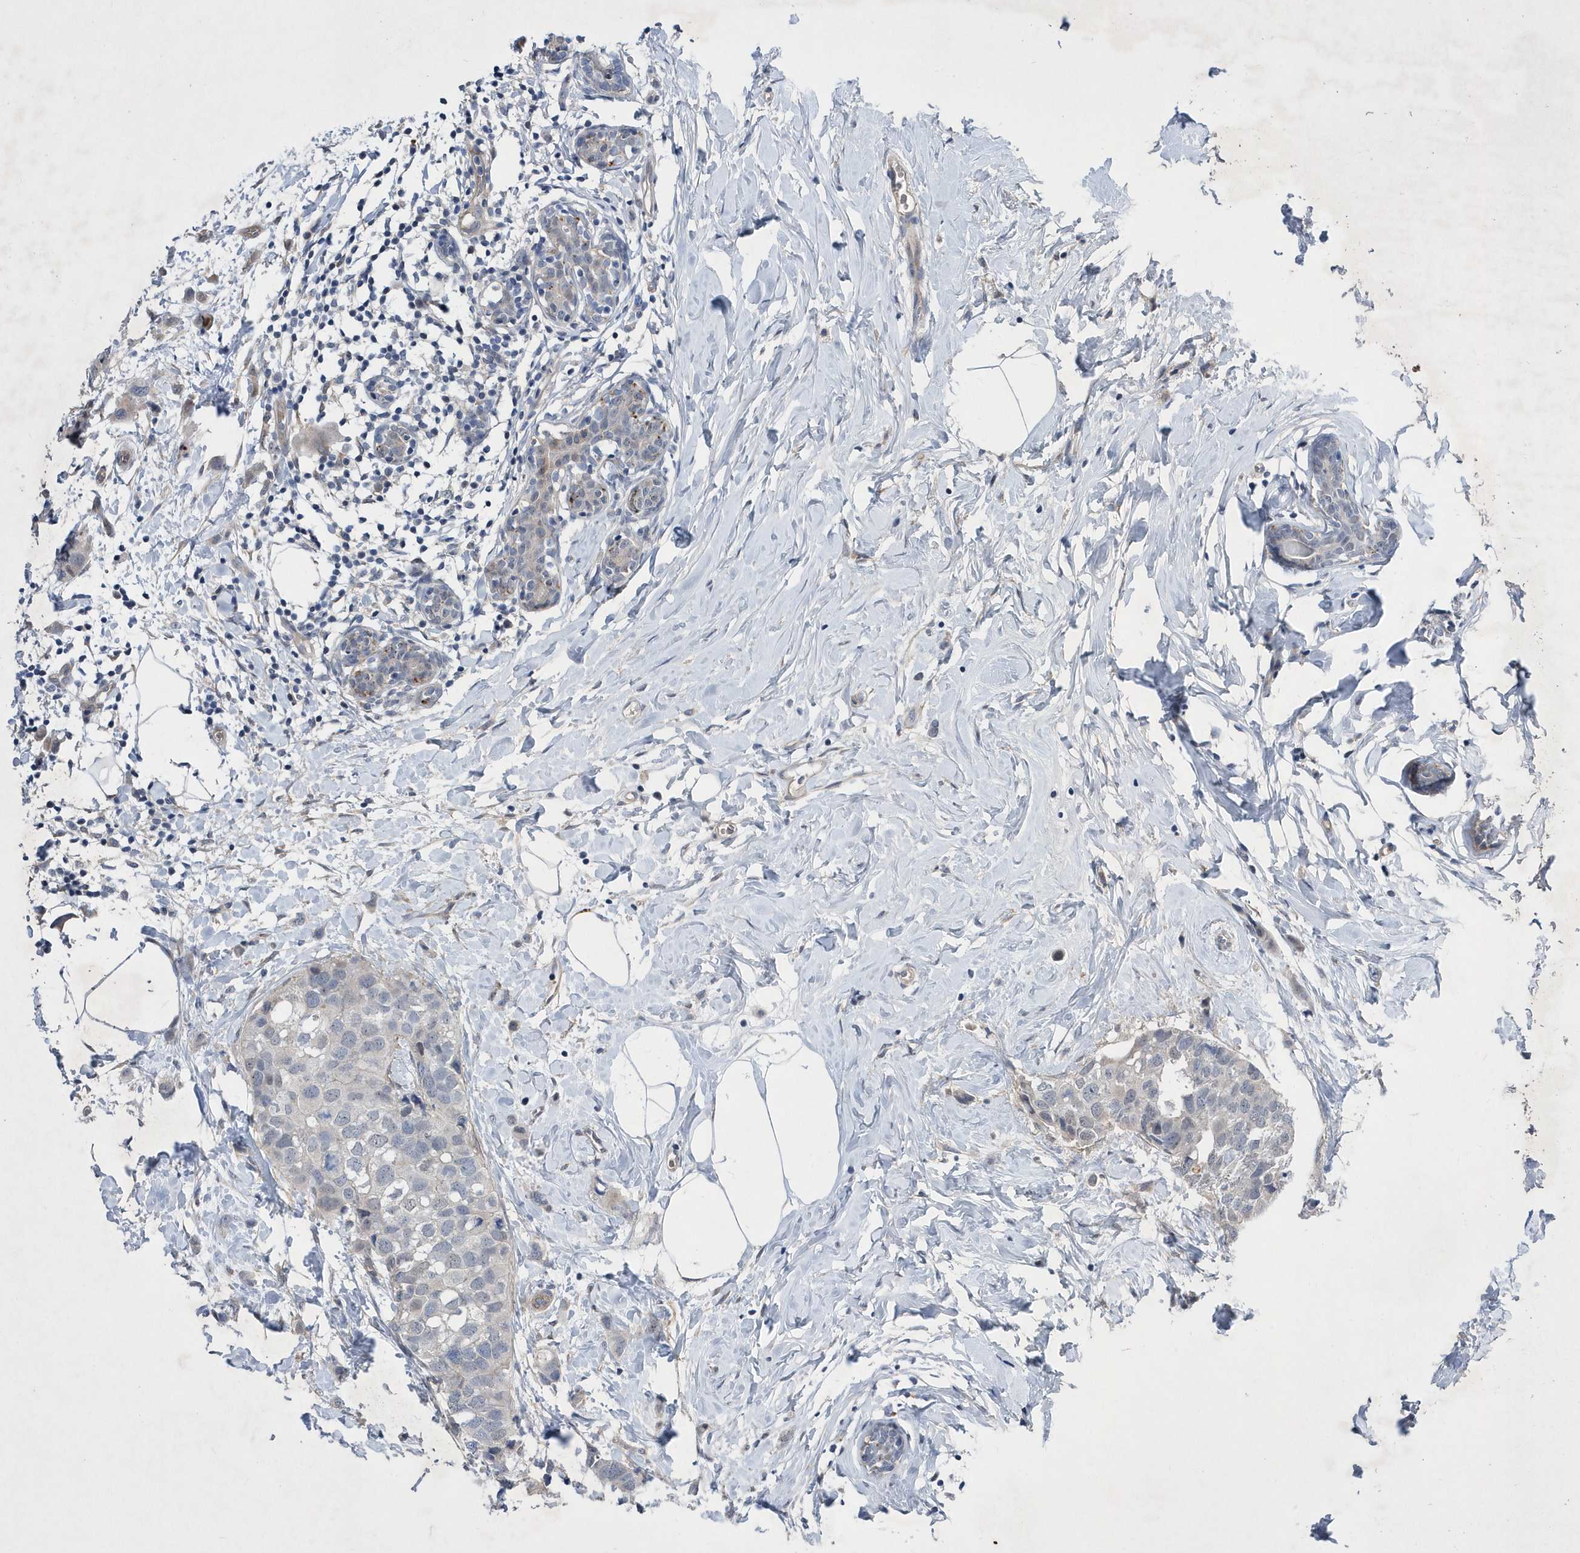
{"staining": {"intensity": "negative", "quantity": "none", "location": "none"}, "tissue": "breast cancer", "cell_type": "Tumor cells", "image_type": "cancer", "snomed": [{"axis": "morphology", "description": "Normal tissue, NOS"}, {"axis": "morphology", "description": "Duct carcinoma"}, {"axis": "topography", "description": "Breast"}], "caption": "Immunohistochemistry of human breast cancer shows no staining in tumor cells.", "gene": "ZNF875", "patient": {"sex": "female", "age": 50}}